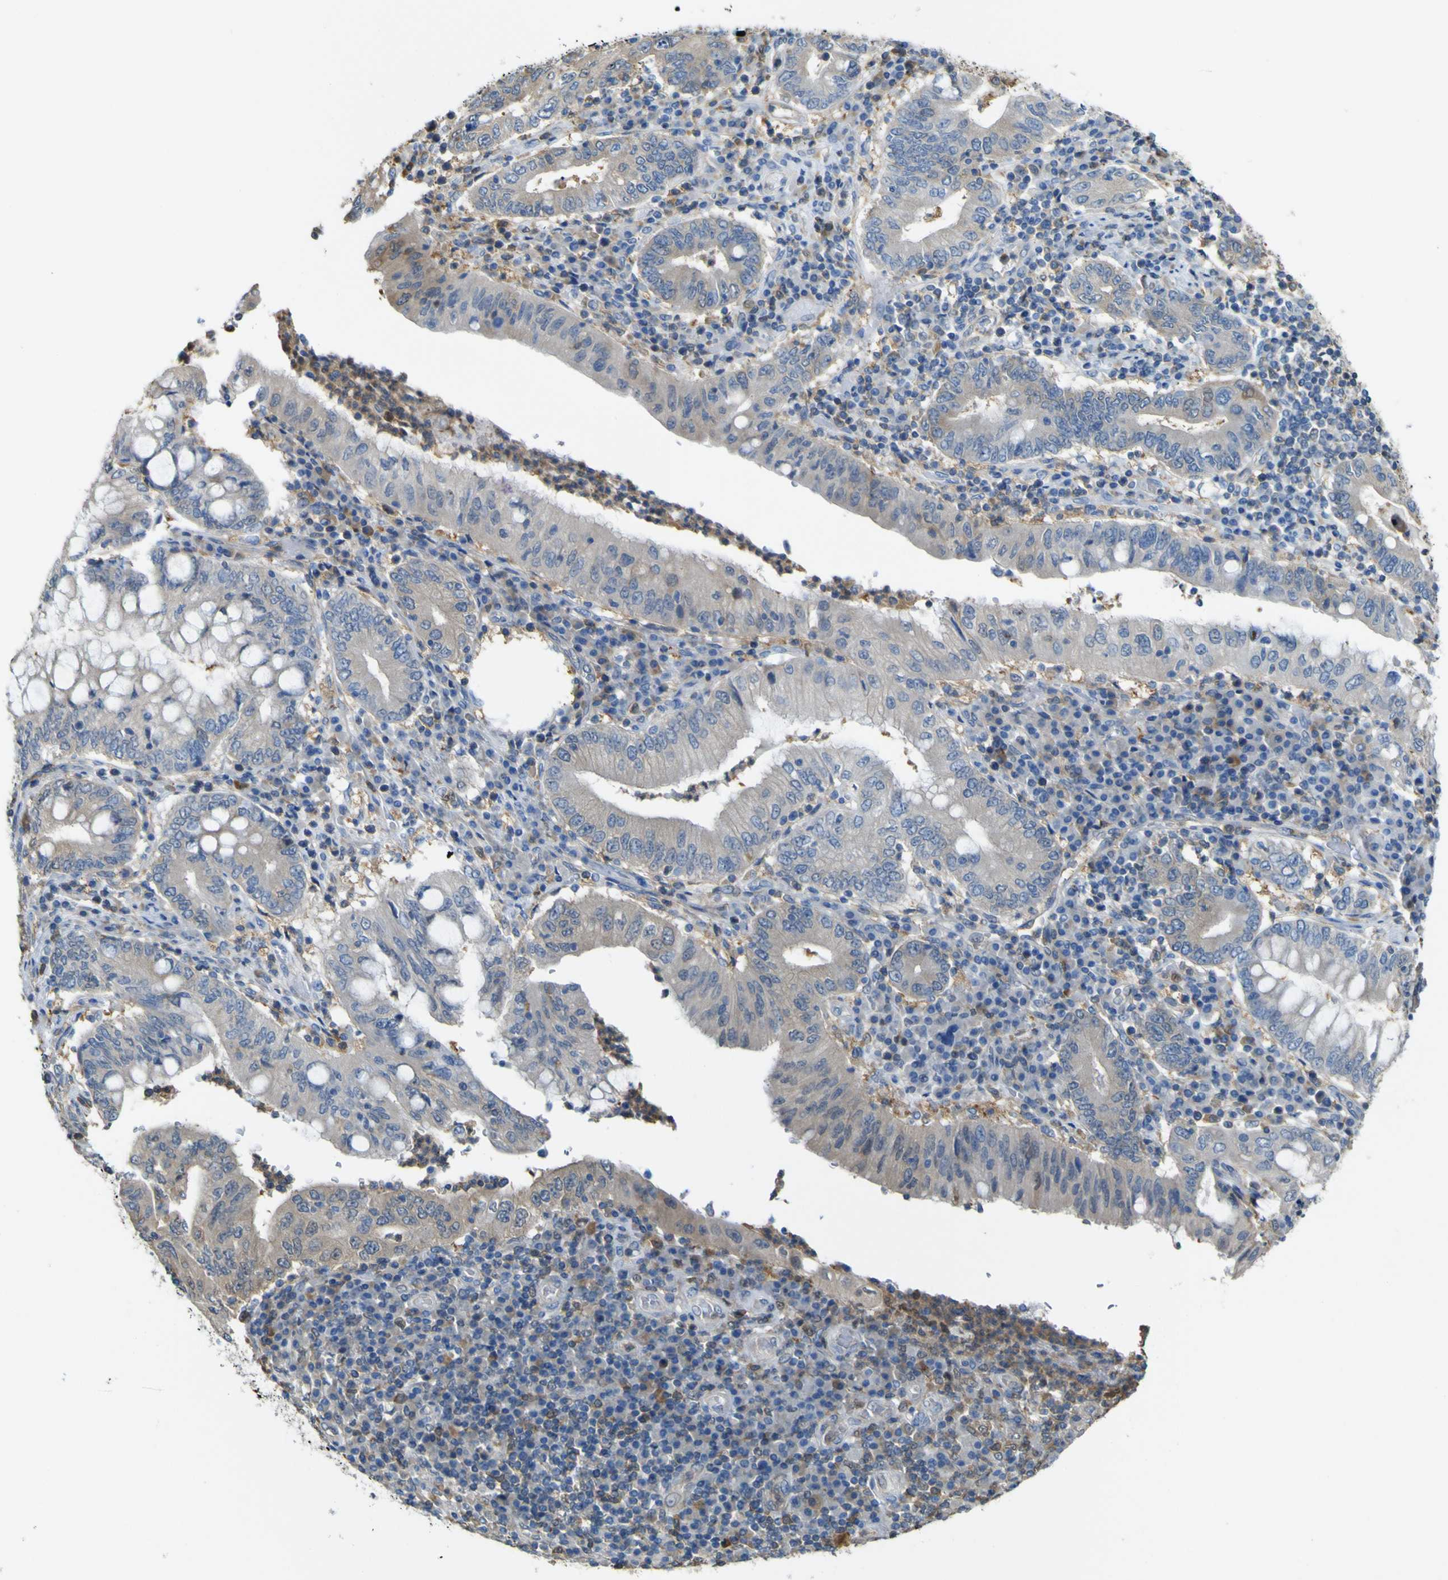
{"staining": {"intensity": "weak", "quantity": ">75%", "location": "cytoplasmic/membranous"}, "tissue": "stomach cancer", "cell_type": "Tumor cells", "image_type": "cancer", "snomed": [{"axis": "morphology", "description": "Normal tissue, NOS"}, {"axis": "morphology", "description": "Adenocarcinoma, NOS"}, {"axis": "topography", "description": "Esophagus"}, {"axis": "topography", "description": "Stomach, upper"}, {"axis": "topography", "description": "Peripheral nerve tissue"}], "caption": "A histopathology image showing weak cytoplasmic/membranous positivity in approximately >75% of tumor cells in stomach cancer (adenocarcinoma), as visualized by brown immunohistochemical staining.", "gene": "ABHD3", "patient": {"sex": "male", "age": 62}}